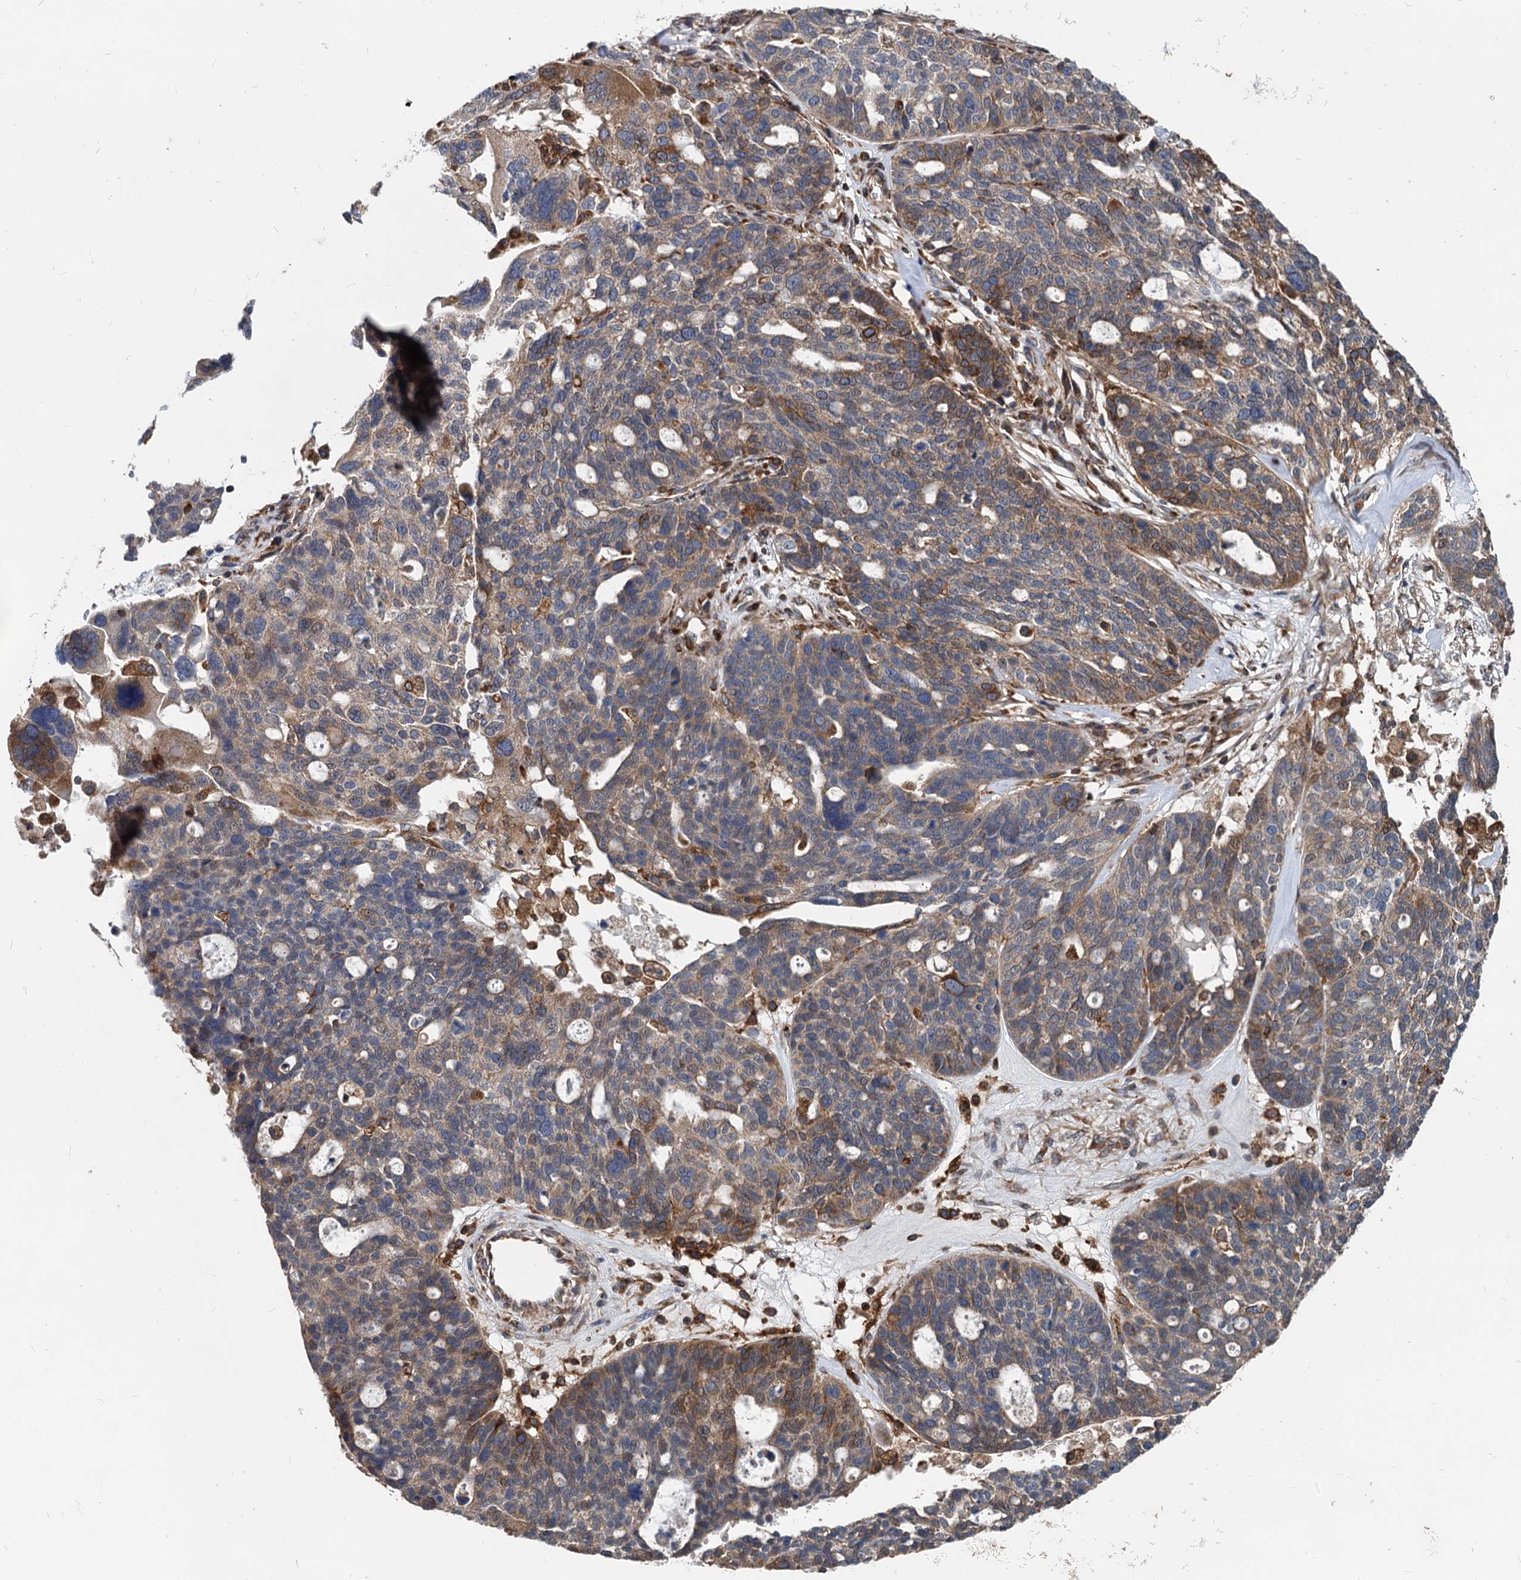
{"staining": {"intensity": "strong", "quantity": "<25%", "location": "cytoplasmic/membranous"}, "tissue": "ovarian cancer", "cell_type": "Tumor cells", "image_type": "cancer", "snomed": [{"axis": "morphology", "description": "Cystadenocarcinoma, serous, NOS"}, {"axis": "topography", "description": "Ovary"}], "caption": "Ovarian serous cystadenocarcinoma was stained to show a protein in brown. There is medium levels of strong cytoplasmic/membranous staining in about <25% of tumor cells. The staining was performed using DAB (3,3'-diaminobenzidine) to visualize the protein expression in brown, while the nuclei were stained in blue with hematoxylin (Magnification: 20x).", "gene": "STIM1", "patient": {"sex": "female", "age": 59}}